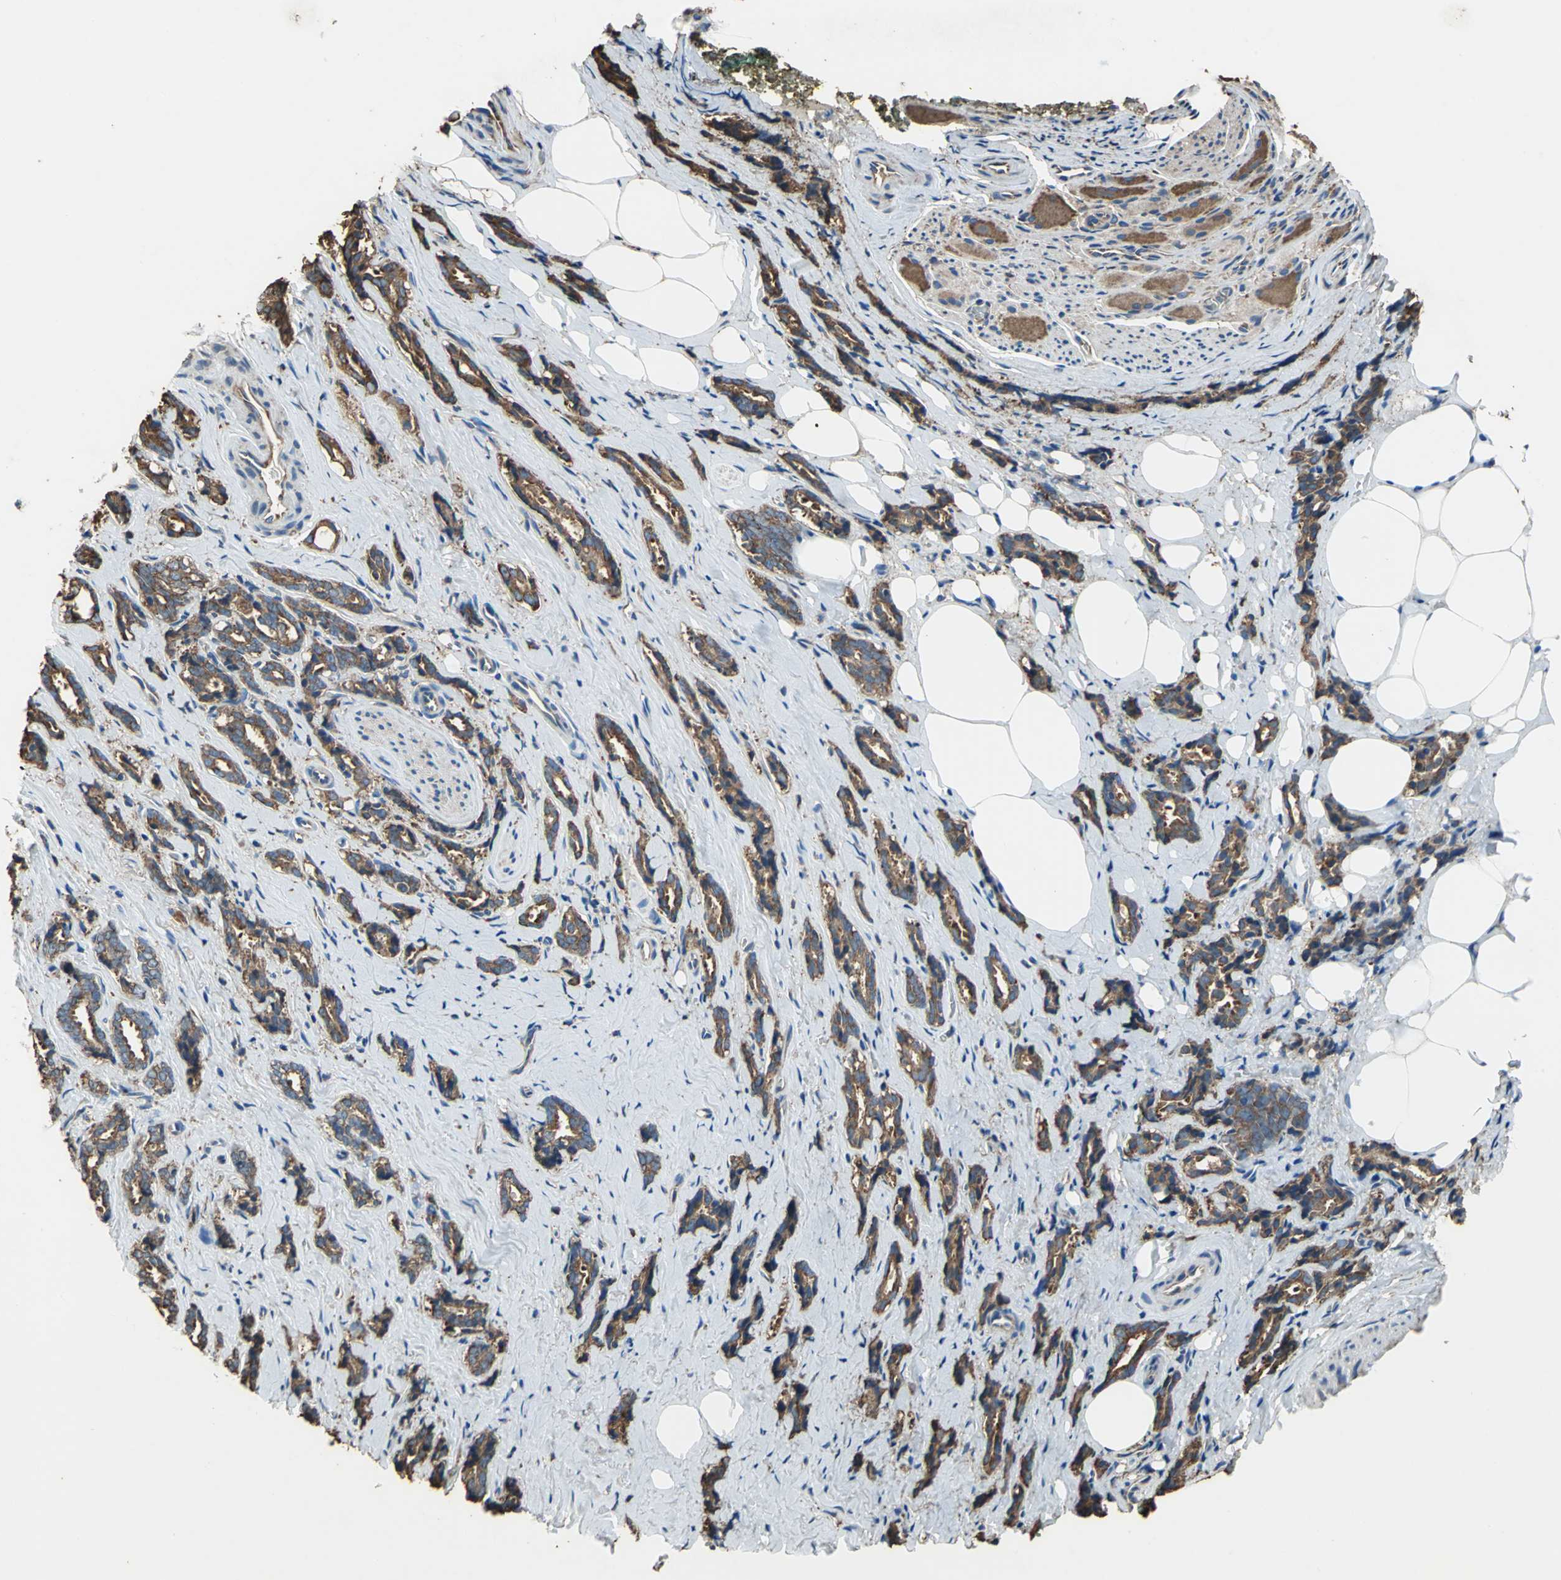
{"staining": {"intensity": "strong", "quantity": ">75%", "location": "cytoplasmic/membranous"}, "tissue": "prostate cancer", "cell_type": "Tumor cells", "image_type": "cancer", "snomed": [{"axis": "morphology", "description": "Adenocarcinoma, High grade"}, {"axis": "topography", "description": "Prostate"}], "caption": "Prostate cancer stained with a protein marker exhibits strong staining in tumor cells.", "gene": "GPANK1", "patient": {"sex": "male", "age": 67}}